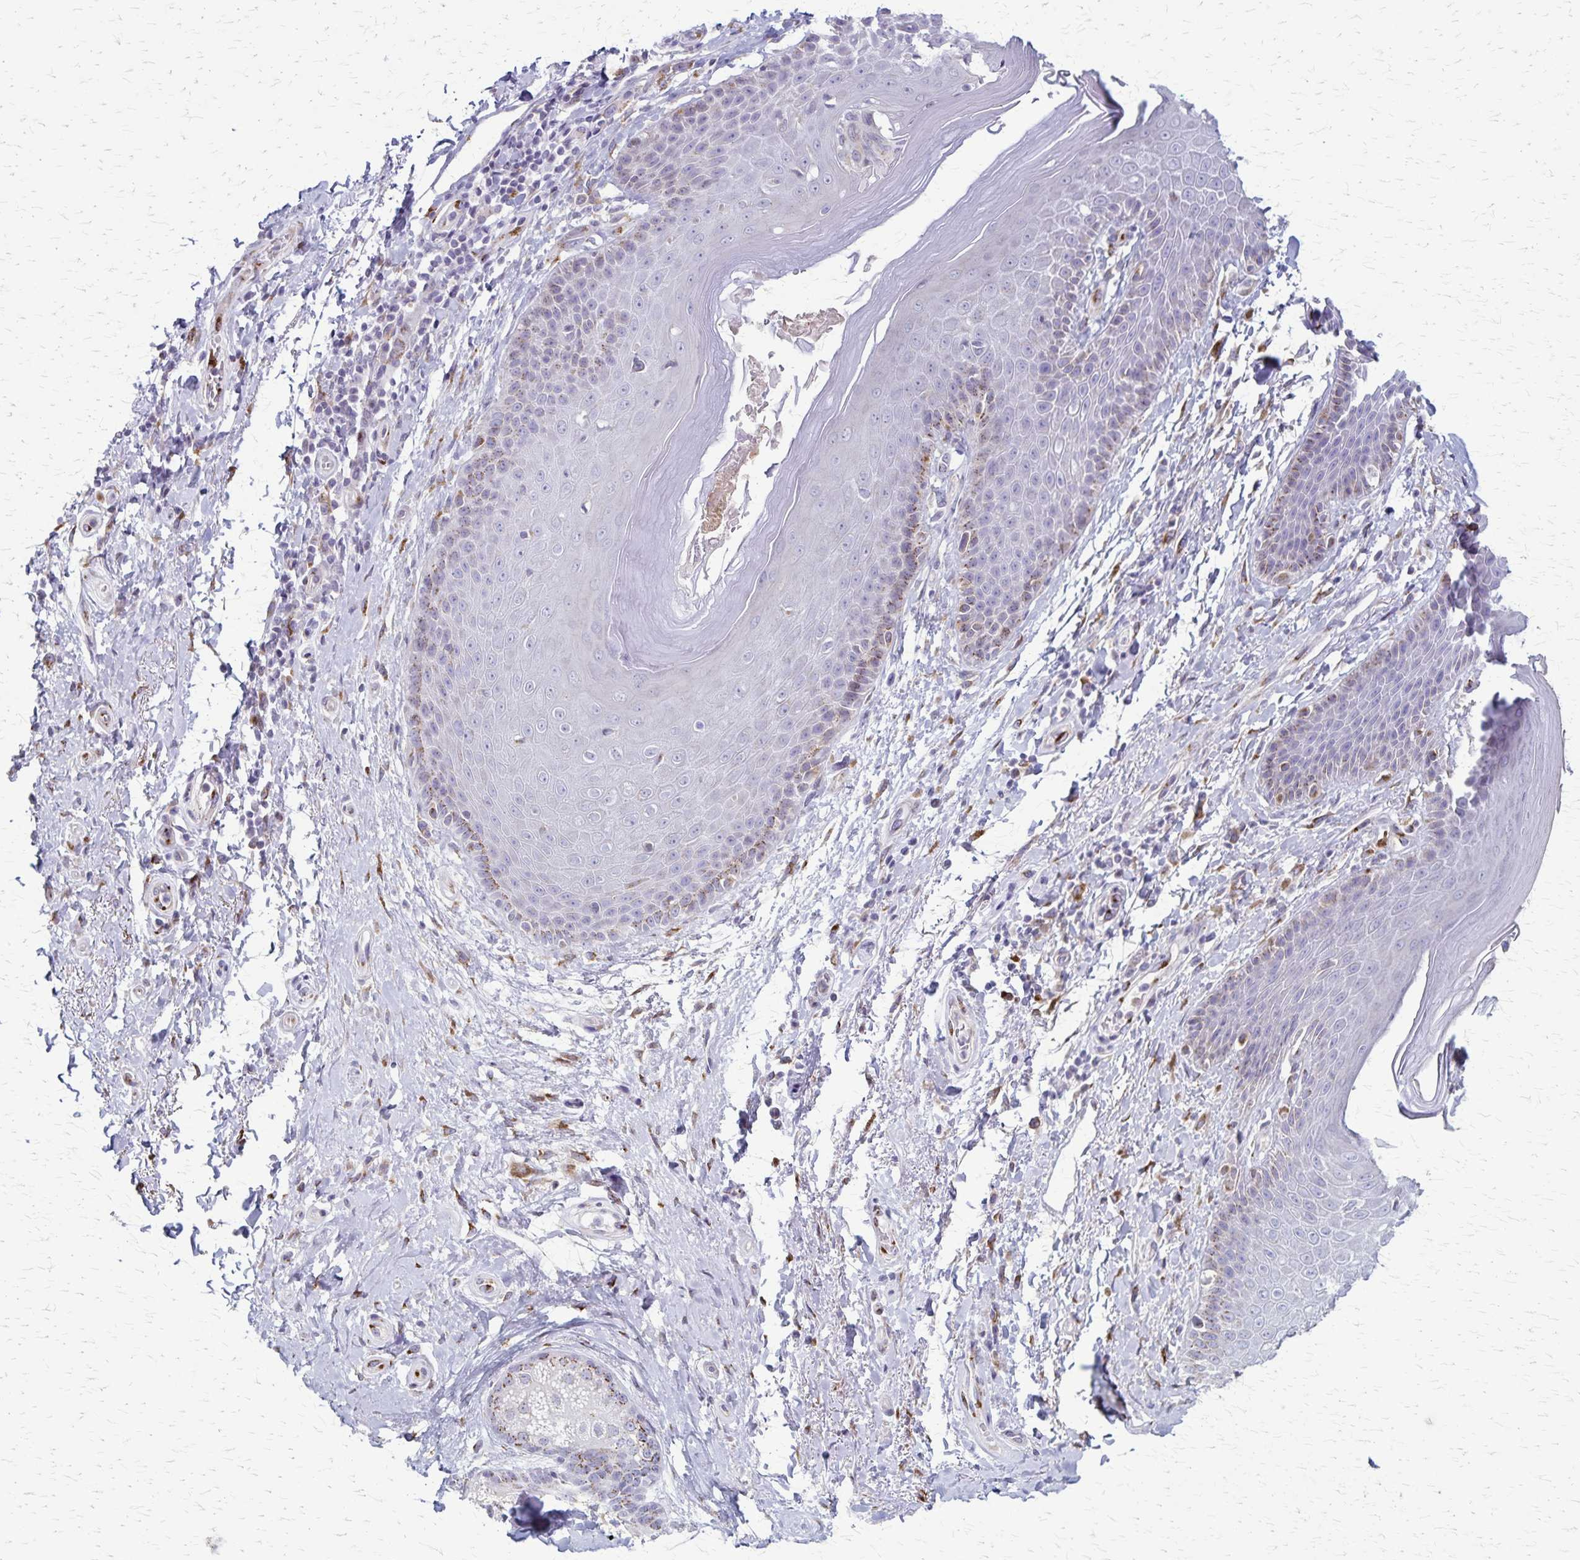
{"staining": {"intensity": "moderate", "quantity": "<25%", "location": "cytoplasmic/membranous"}, "tissue": "adipose tissue", "cell_type": "Adipocytes", "image_type": "normal", "snomed": [{"axis": "morphology", "description": "Normal tissue, NOS"}, {"axis": "topography", "description": "Peripheral nerve tissue"}], "caption": "Protein staining of unremarkable adipose tissue demonstrates moderate cytoplasmic/membranous staining in about <25% of adipocytes.", "gene": "MCFD2", "patient": {"sex": "male", "age": 51}}